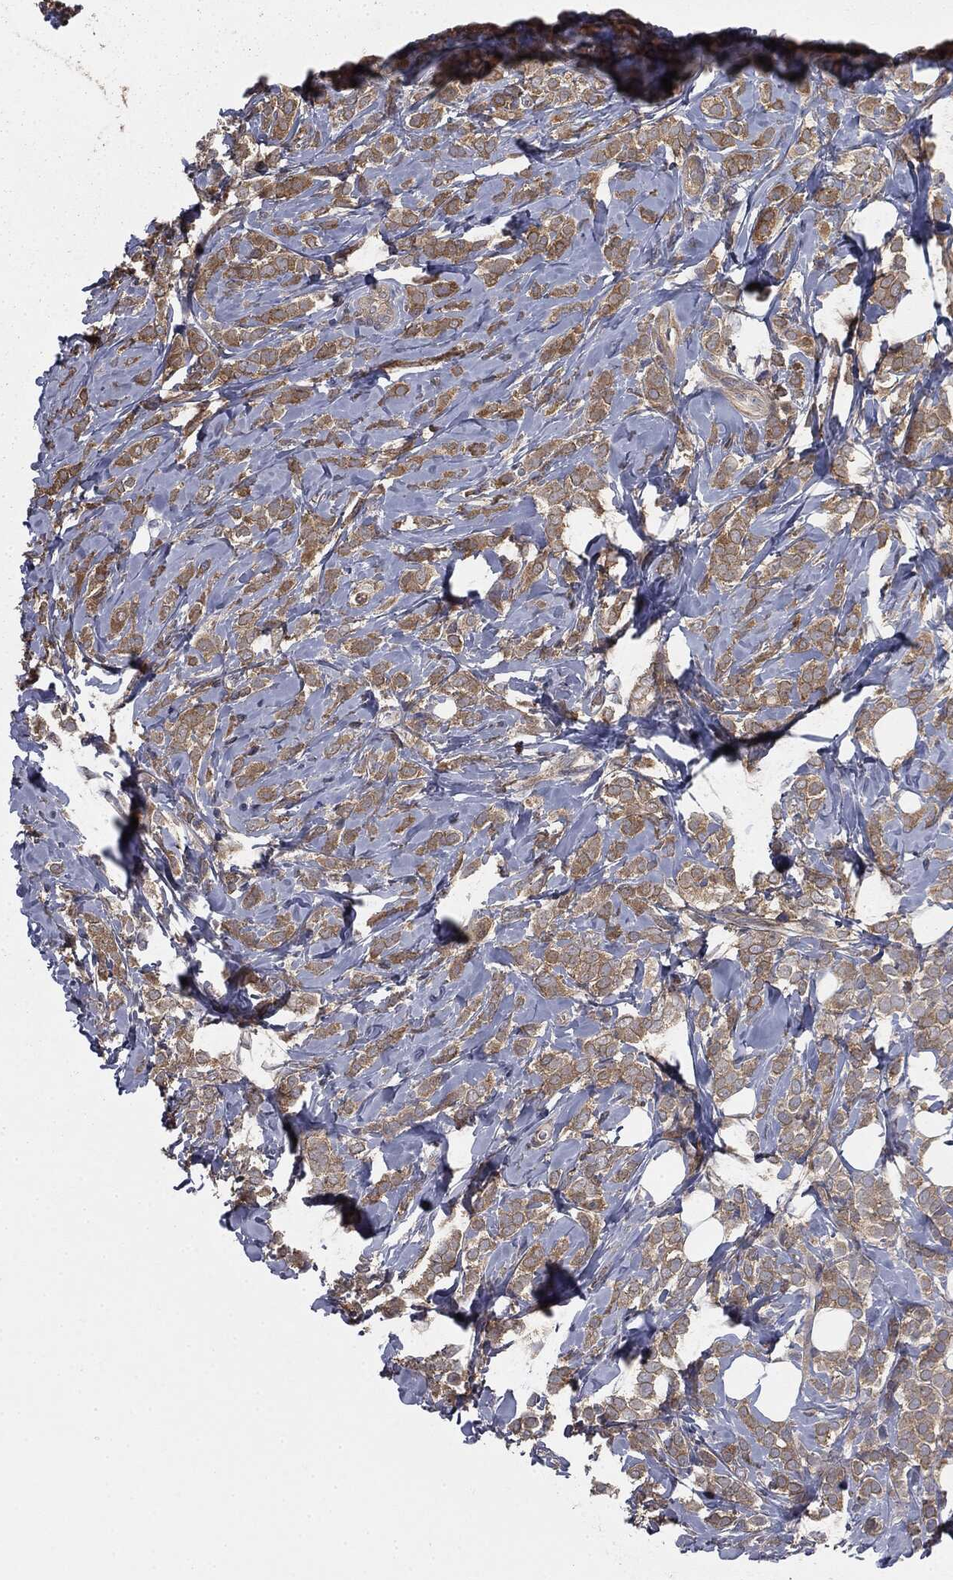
{"staining": {"intensity": "moderate", "quantity": ">75%", "location": "cytoplasmic/membranous"}, "tissue": "breast cancer", "cell_type": "Tumor cells", "image_type": "cancer", "snomed": [{"axis": "morphology", "description": "Lobular carcinoma"}, {"axis": "topography", "description": "Breast"}], "caption": "Protein analysis of breast lobular carcinoma tissue displays moderate cytoplasmic/membranous staining in about >75% of tumor cells. The protein is shown in brown color, while the nuclei are stained blue.", "gene": "GNB5", "patient": {"sex": "female", "age": 49}}